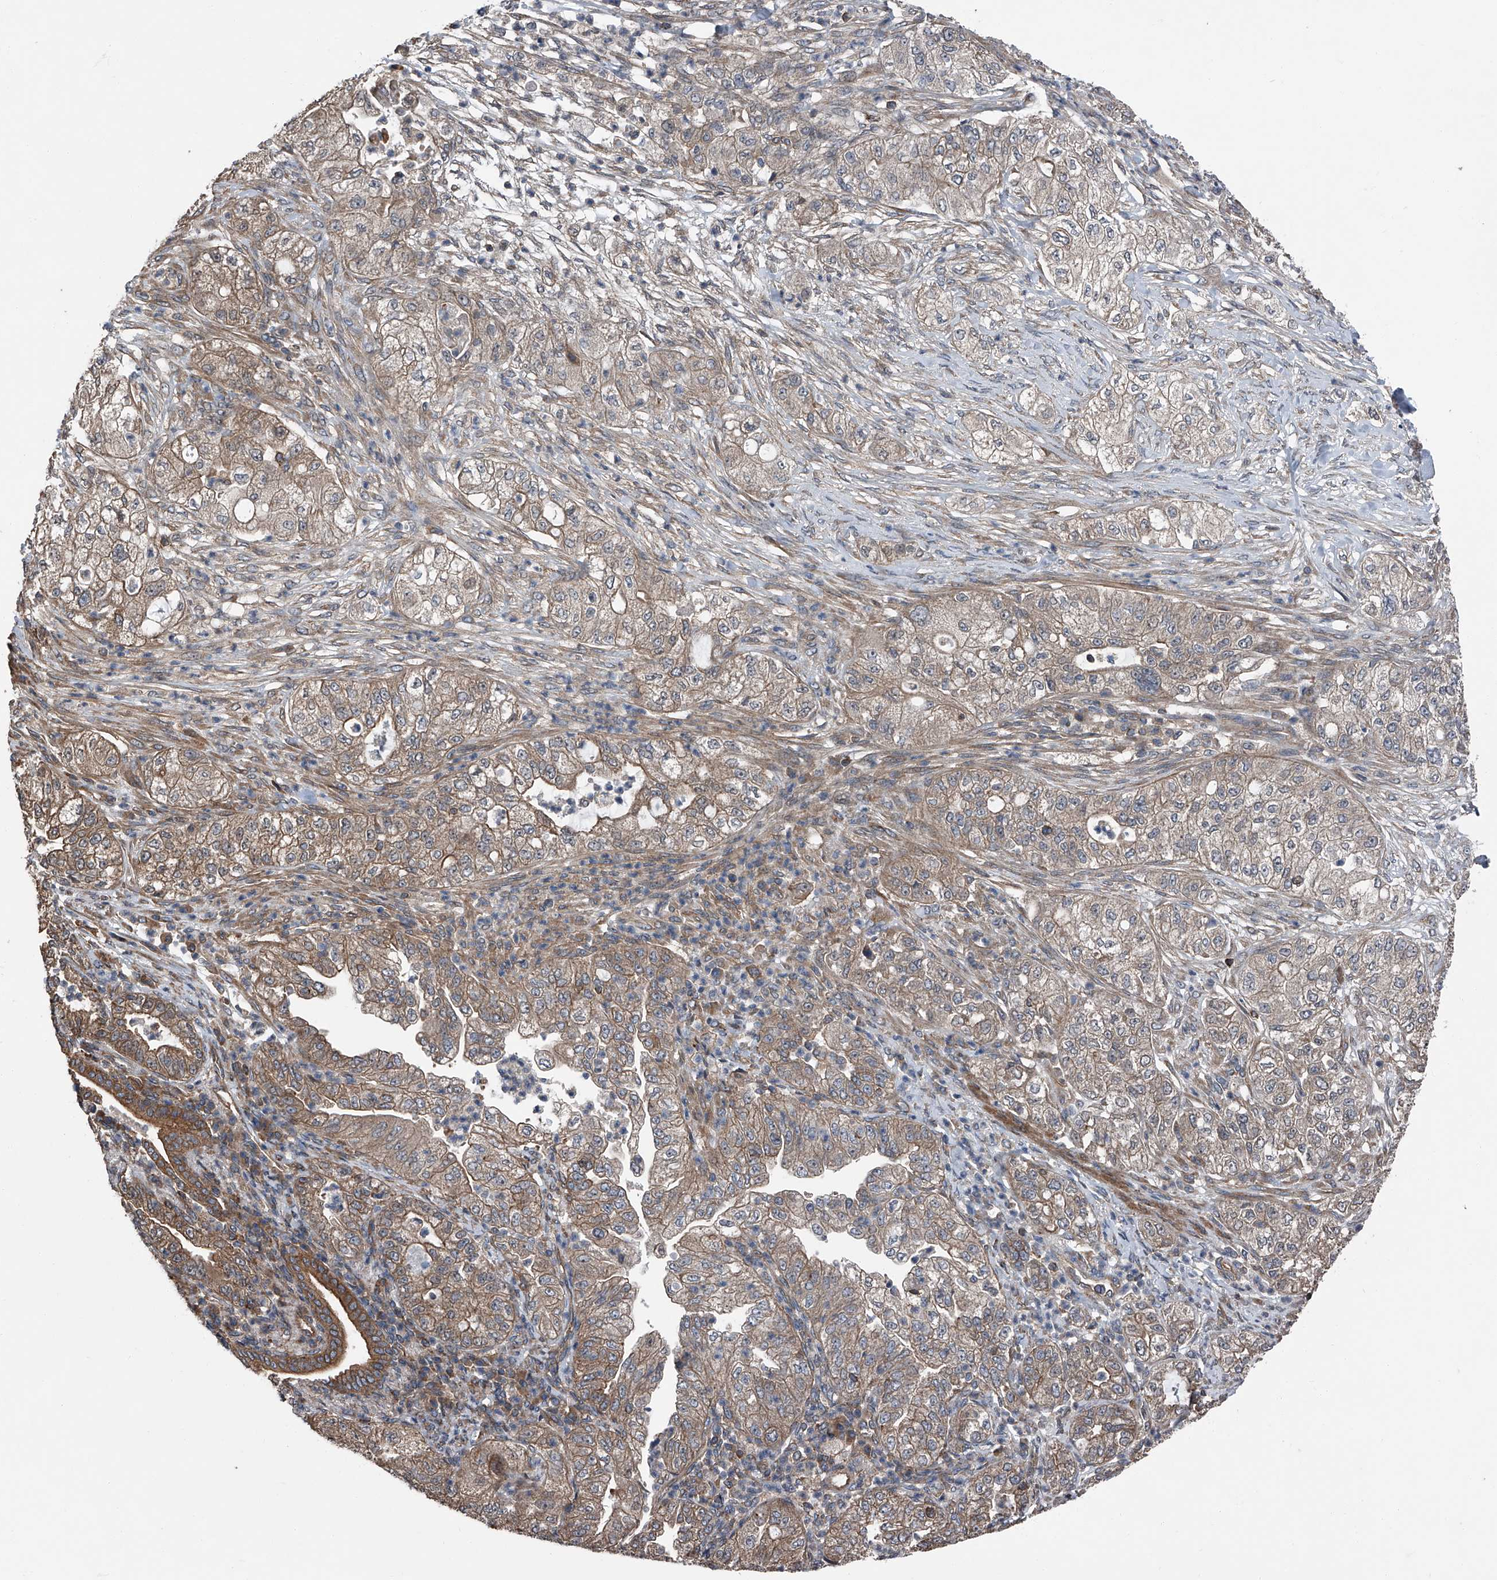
{"staining": {"intensity": "weak", "quantity": ">75%", "location": "cytoplasmic/membranous"}, "tissue": "pancreatic cancer", "cell_type": "Tumor cells", "image_type": "cancer", "snomed": [{"axis": "morphology", "description": "Adenocarcinoma, NOS"}, {"axis": "topography", "description": "Pancreas"}], "caption": "A low amount of weak cytoplasmic/membranous positivity is seen in about >75% of tumor cells in pancreatic cancer (adenocarcinoma) tissue. The staining is performed using DAB (3,3'-diaminobenzidine) brown chromogen to label protein expression. The nuclei are counter-stained blue using hematoxylin.", "gene": "KCNJ2", "patient": {"sex": "female", "age": 78}}